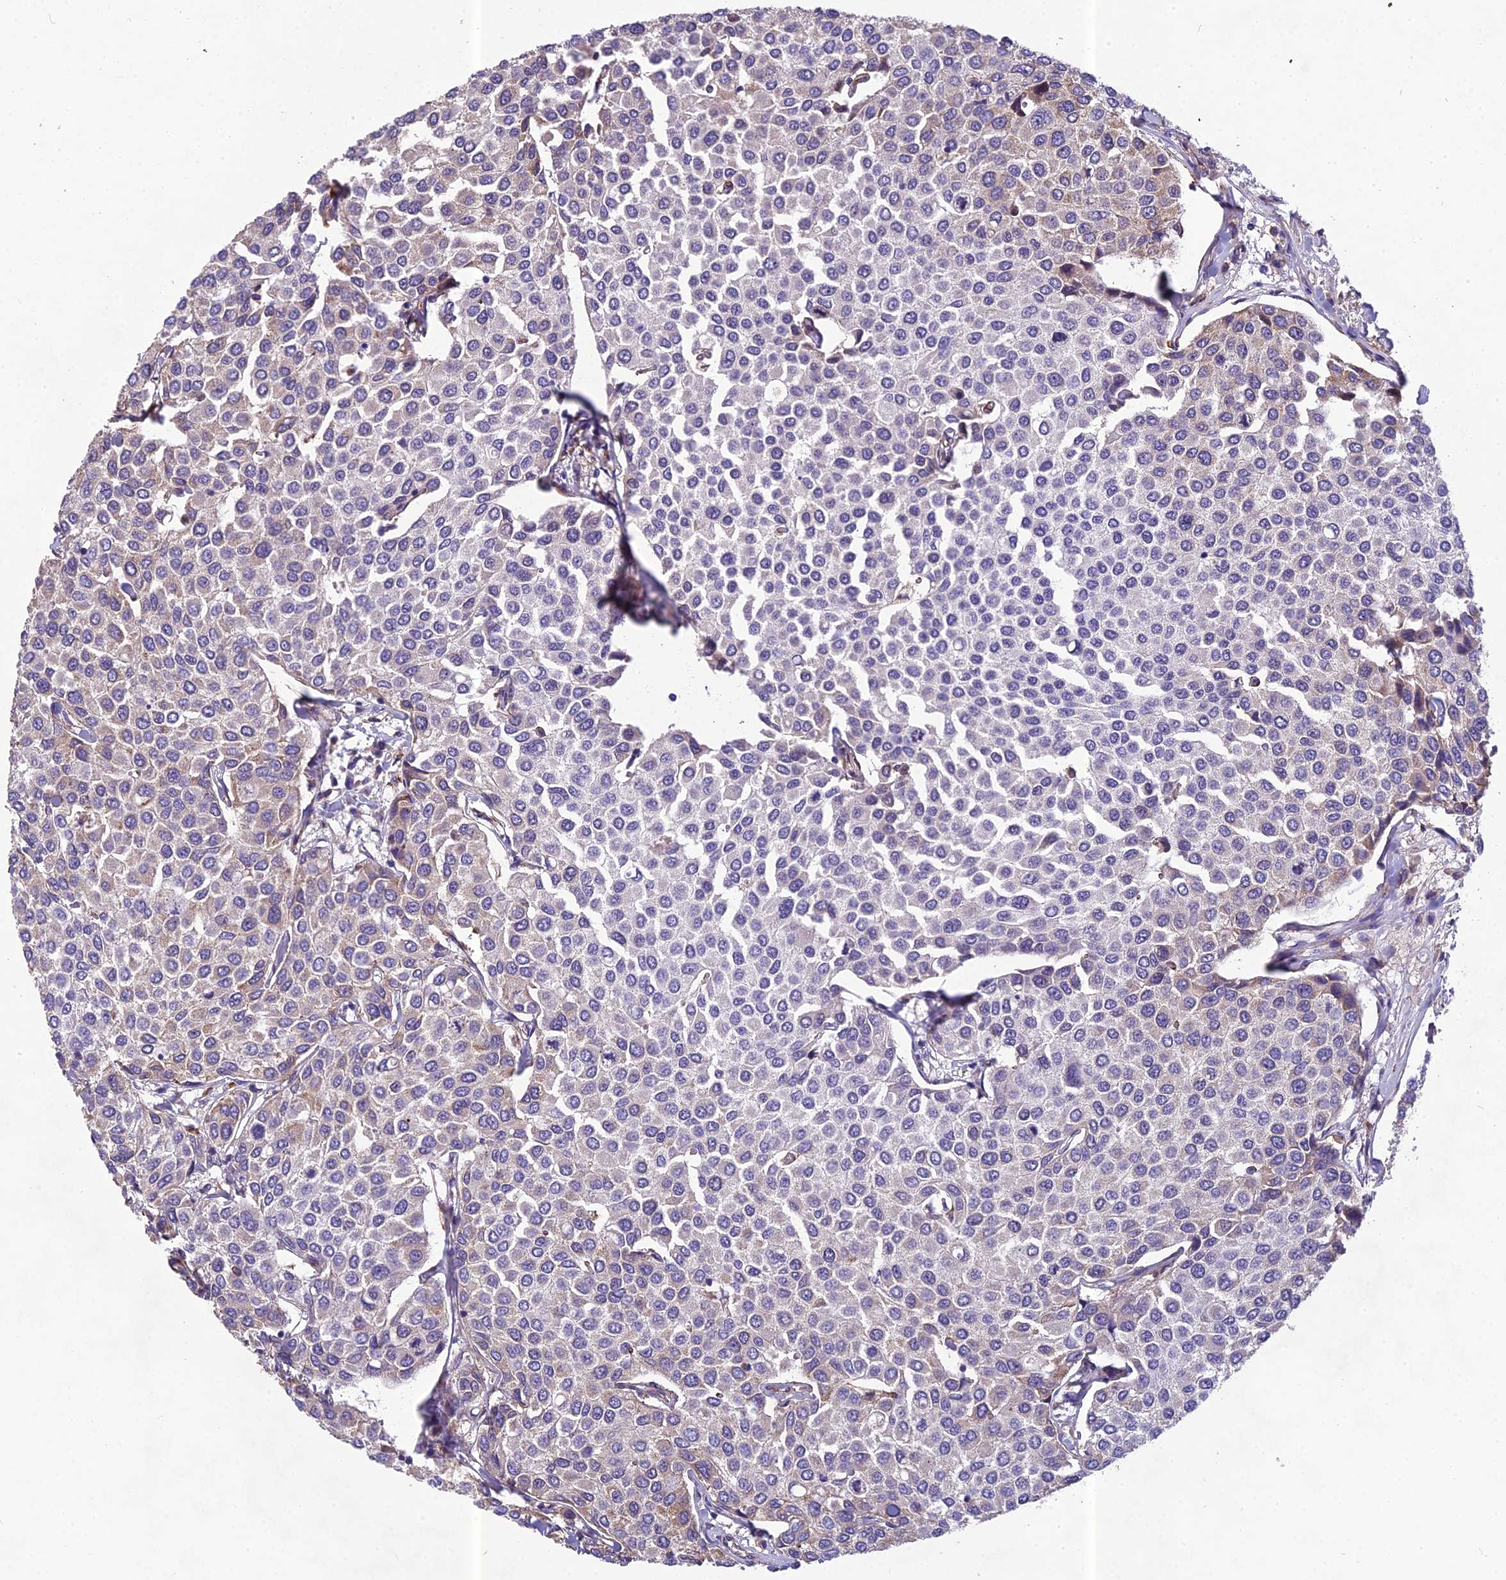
{"staining": {"intensity": "weak", "quantity": "<25%", "location": "cytoplasmic/membranous"}, "tissue": "breast cancer", "cell_type": "Tumor cells", "image_type": "cancer", "snomed": [{"axis": "morphology", "description": "Duct carcinoma"}, {"axis": "topography", "description": "Breast"}], "caption": "Breast cancer (infiltrating ductal carcinoma) was stained to show a protein in brown. There is no significant expression in tumor cells.", "gene": "SPDL1", "patient": {"sex": "female", "age": 55}}